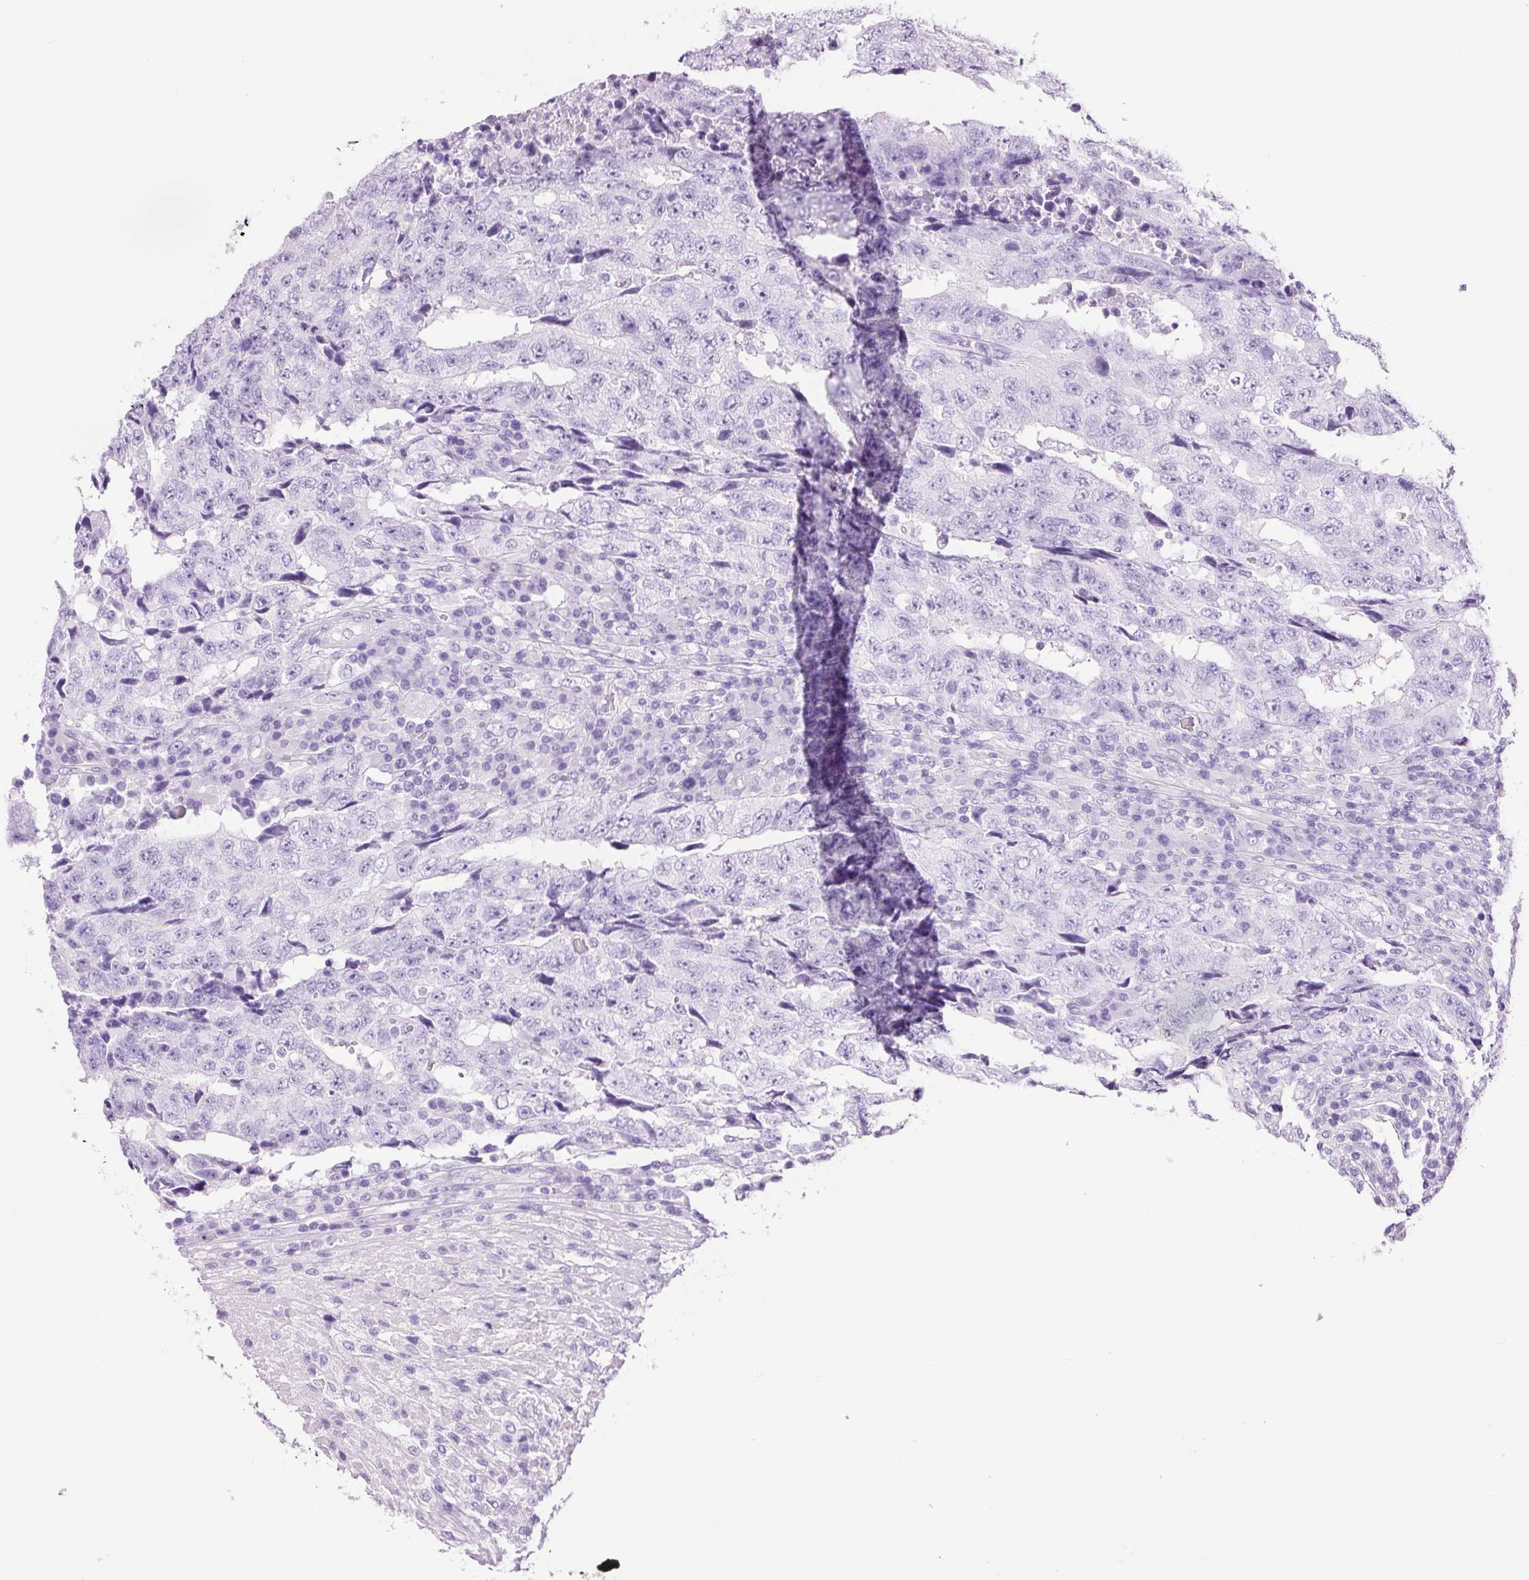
{"staining": {"intensity": "negative", "quantity": "none", "location": "none"}, "tissue": "testis cancer", "cell_type": "Tumor cells", "image_type": "cancer", "snomed": [{"axis": "morphology", "description": "Necrosis, NOS"}, {"axis": "morphology", "description": "Carcinoma, Embryonal, NOS"}, {"axis": "topography", "description": "Testis"}], "caption": "This is an immunohistochemistry (IHC) image of human testis cancer. There is no staining in tumor cells.", "gene": "ADSS1", "patient": {"sex": "male", "age": 19}}